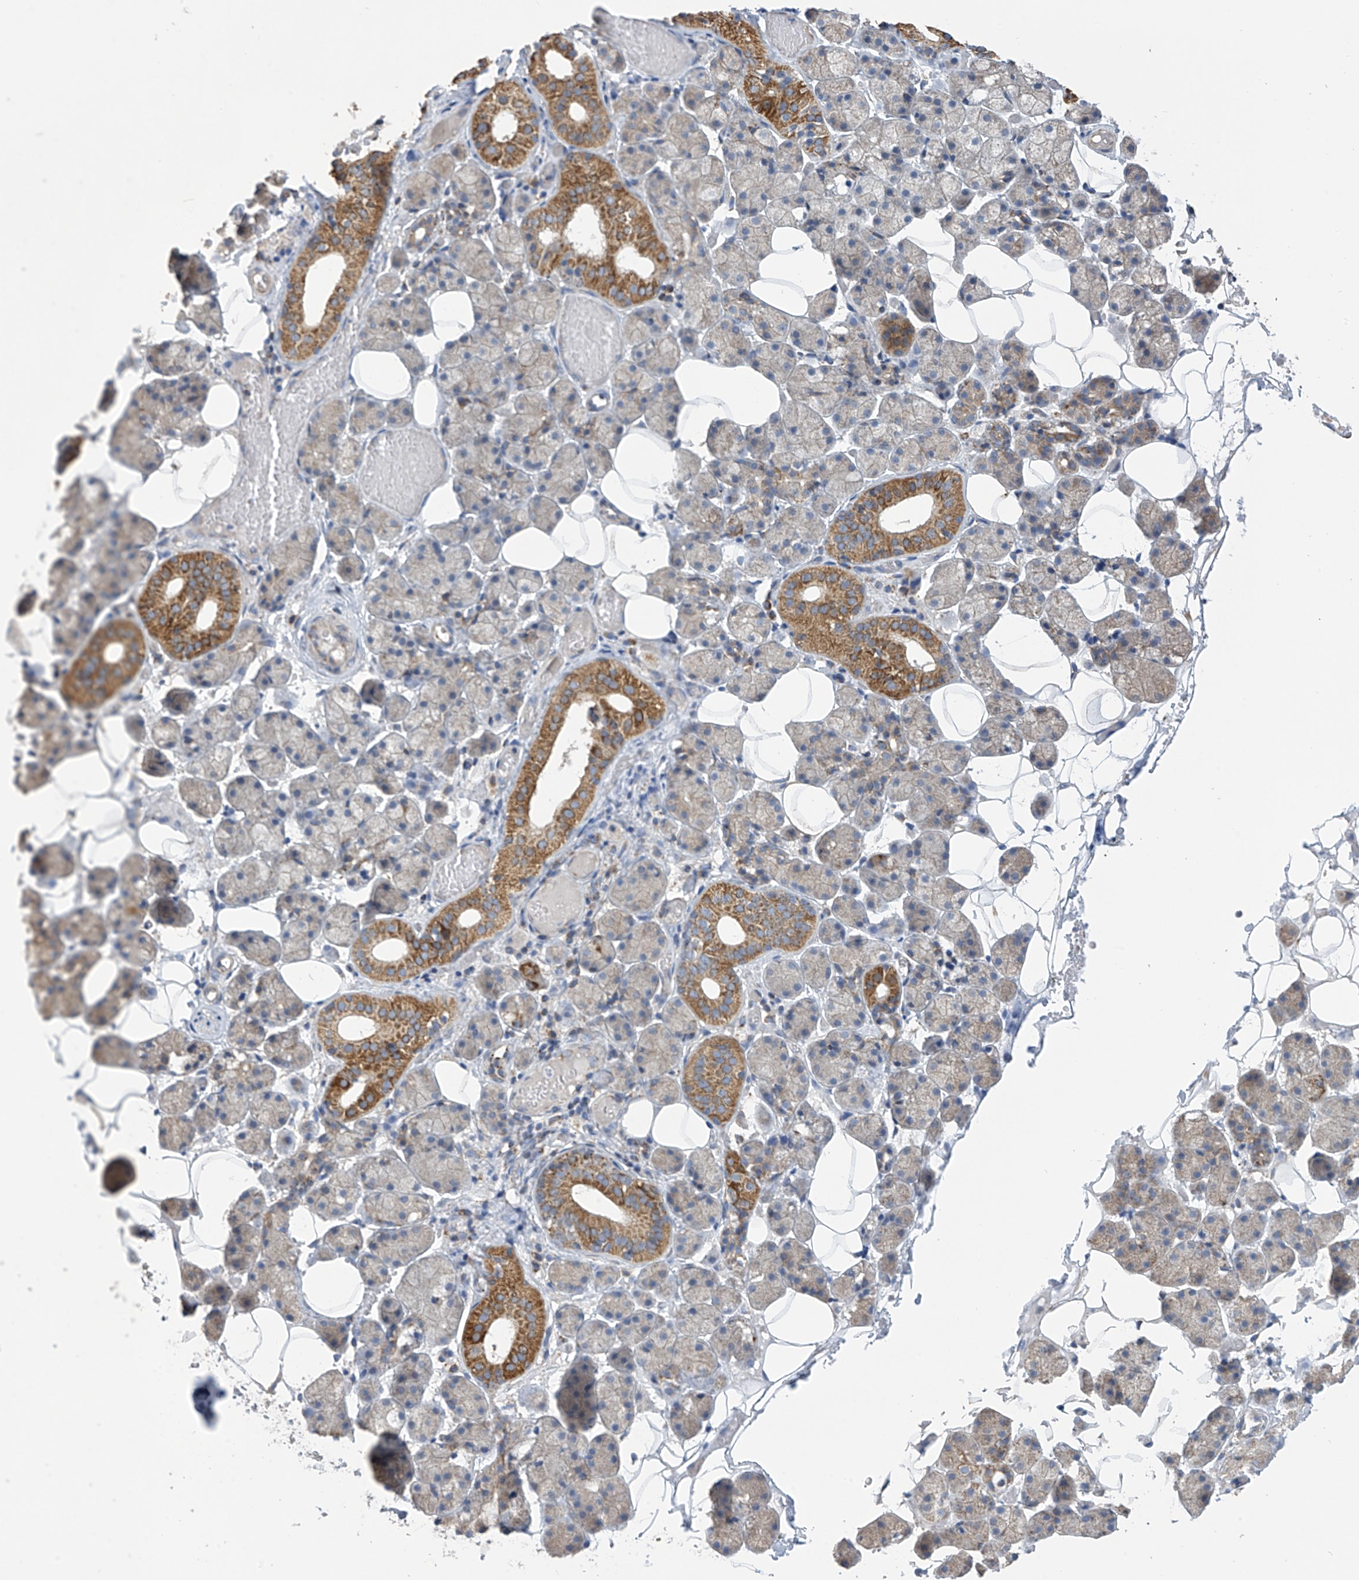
{"staining": {"intensity": "moderate", "quantity": "25%-75%", "location": "cytoplasmic/membranous"}, "tissue": "salivary gland", "cell_type": "Glandular cells", "image_type": "normal", "snomed": [{"axis": "morphology", "description": "Normal tissue, NOS"}, {"axis": "topography", "description": "Salivary gland"}], "caption": "Protein expression analysis of benign human salivary gland reveals moderate cytoplasmic/membranous expression in approximately 25%-75% of glandular cells. (Stains: DAB in brown, nuclei in blue, Microscopy: brightfield microscopy at high magnification).", "gene": "PNPT1", "patient": {"sex": "female", "age": 33}}